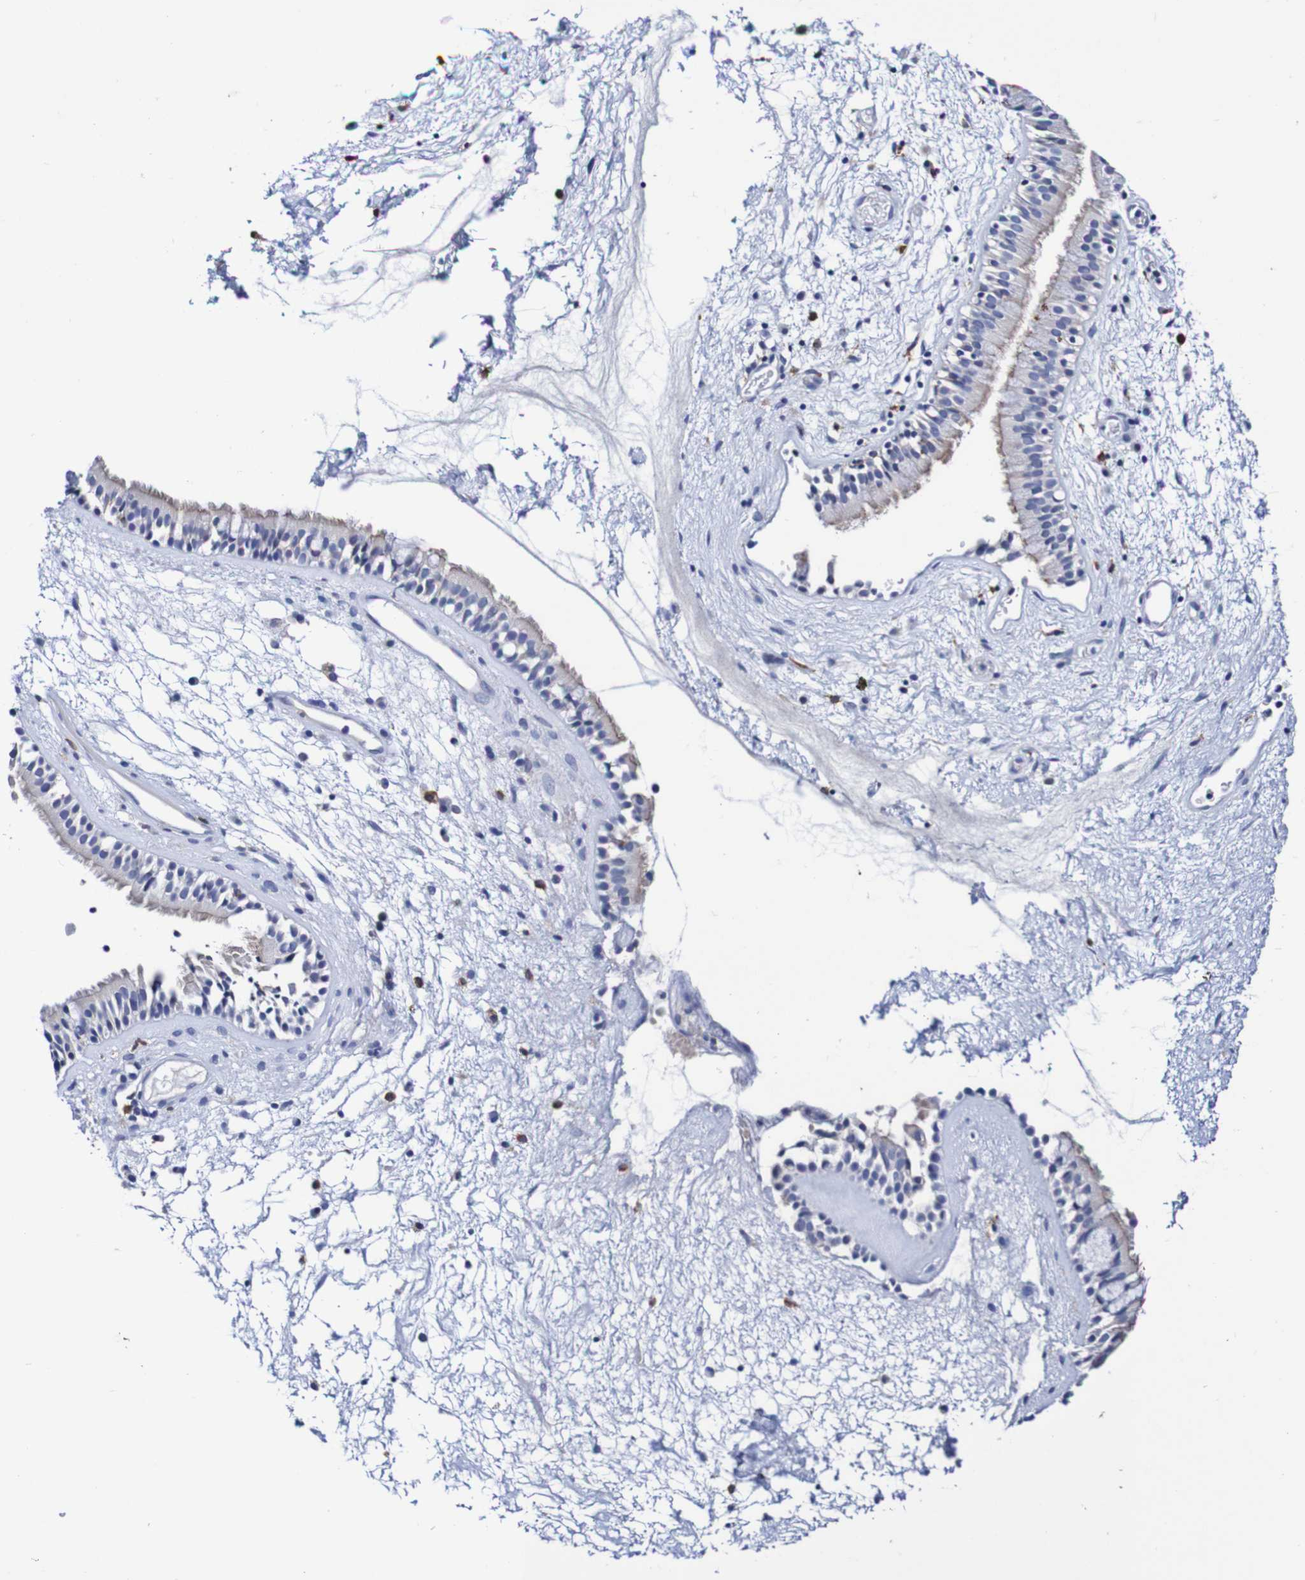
{"staining": {"intensity": "negative", "quantity": "none", "location": "none"}, "tissue": "nasopharynx", "cell_type": "Respiratory epithelial cells", "image_type": "normal", "snomed": [{"axis": "morphology", "description": "Normal tissue, NOS"}, {"axis": "morphology", "description": "Inflammation, NOS"}, {"axis": "topography", "description": "Nasopharynx"}], "caption": "Immunohistochemistry (IHC) of normal human nasopharynx reveals no staining in respiratory epithelial cells. (DAB (3,3'-diaminobenzidine) immunohistochemistry, high magnification).", "gene": "SEZ6", "patient": {"sex": "male", "age": 48}}